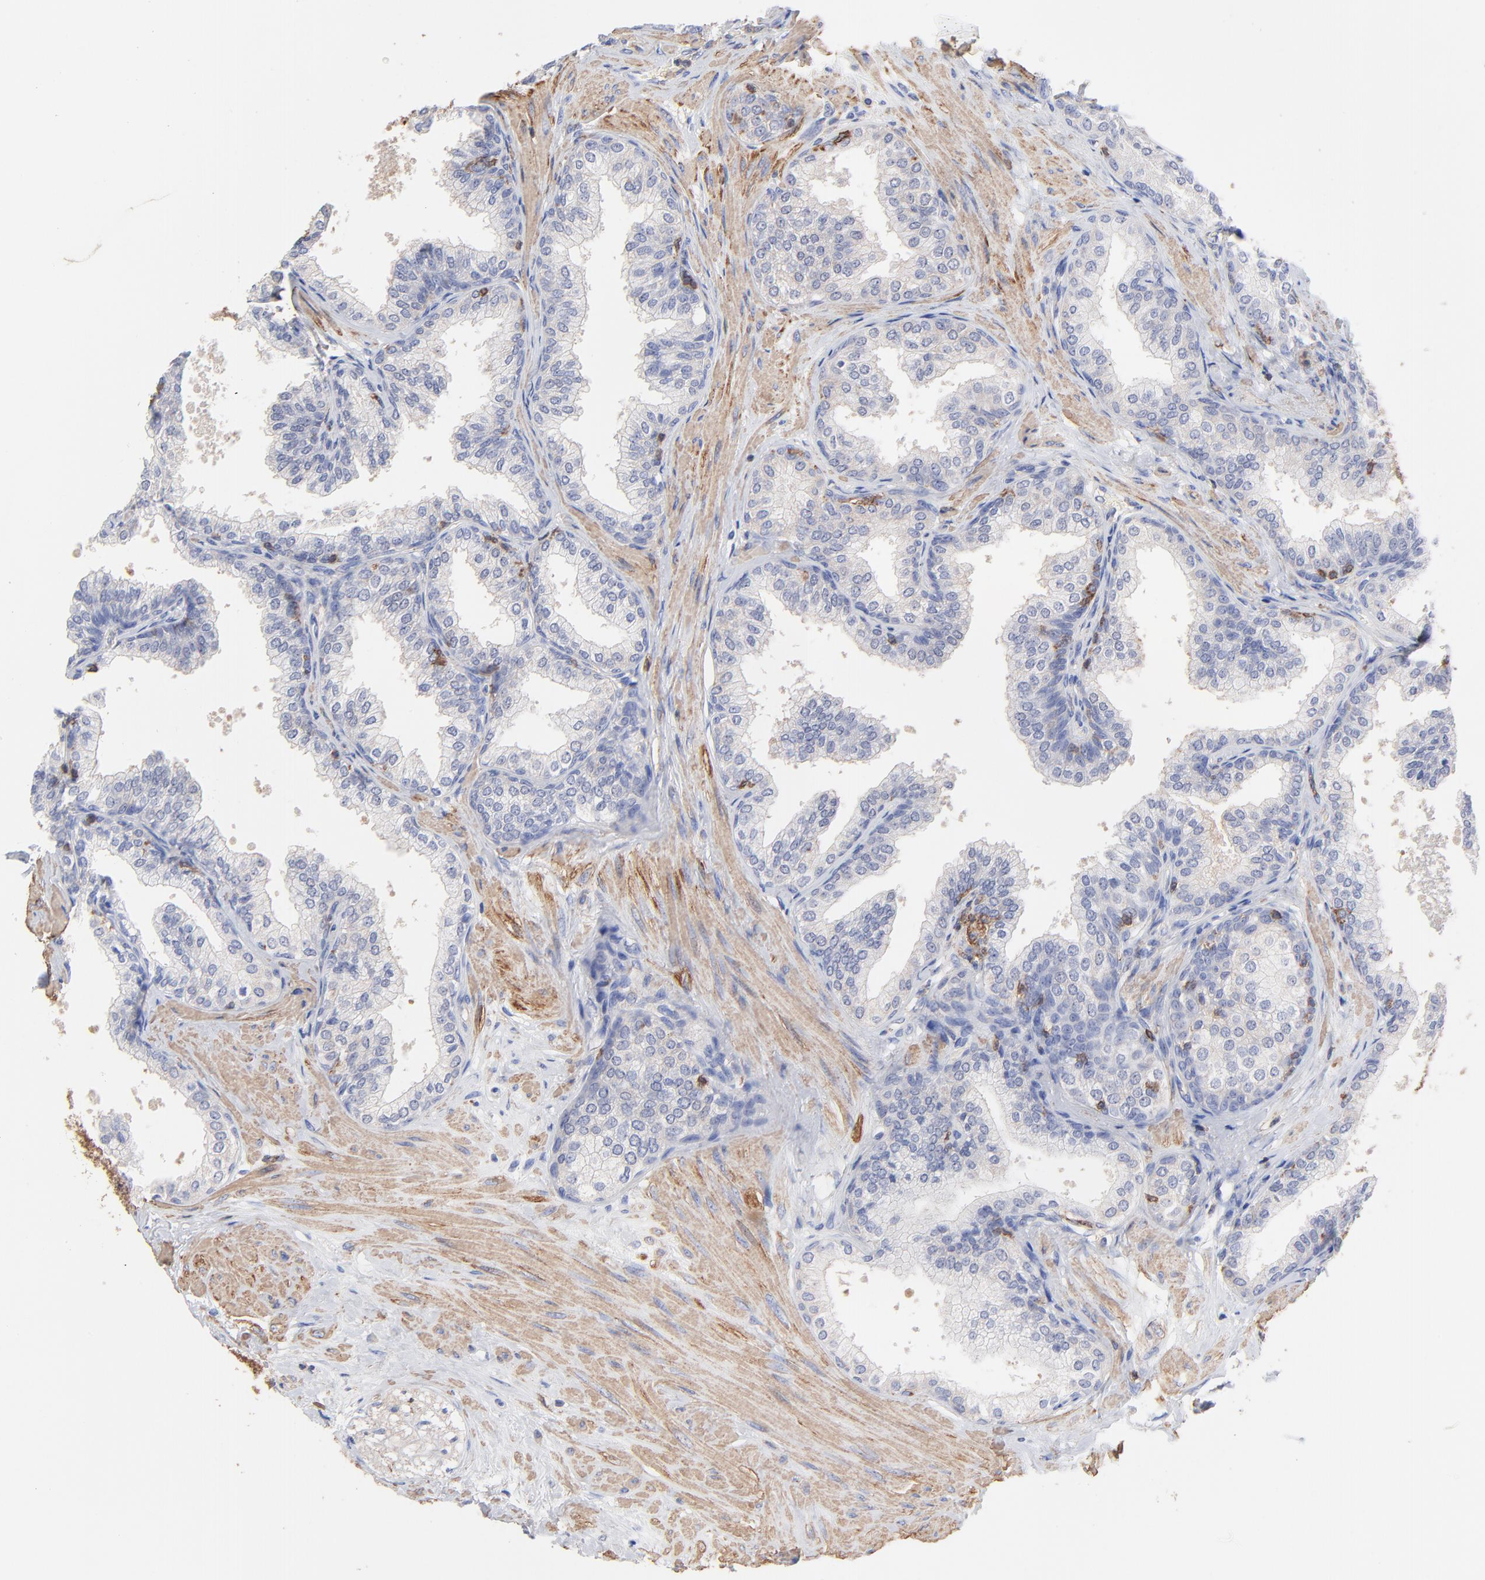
{"staining": {"intensity": "negative", "quantity": "none", "location": "none"}, "tissue": "prostate", "cell_type": "Glandular cells", "image_type": "normal", "snomed": [{"axis": "morphology", "description": "Normal tissue, NOS"}, {"axis": "topography", "description": "Prostate"}], "caption": "IHC of benign human prostate demonstrates no staining in glandular cells. Nuclei are stained in blue.", "gene": "ASL", "patient": {"sex": "male", "age": 60}}